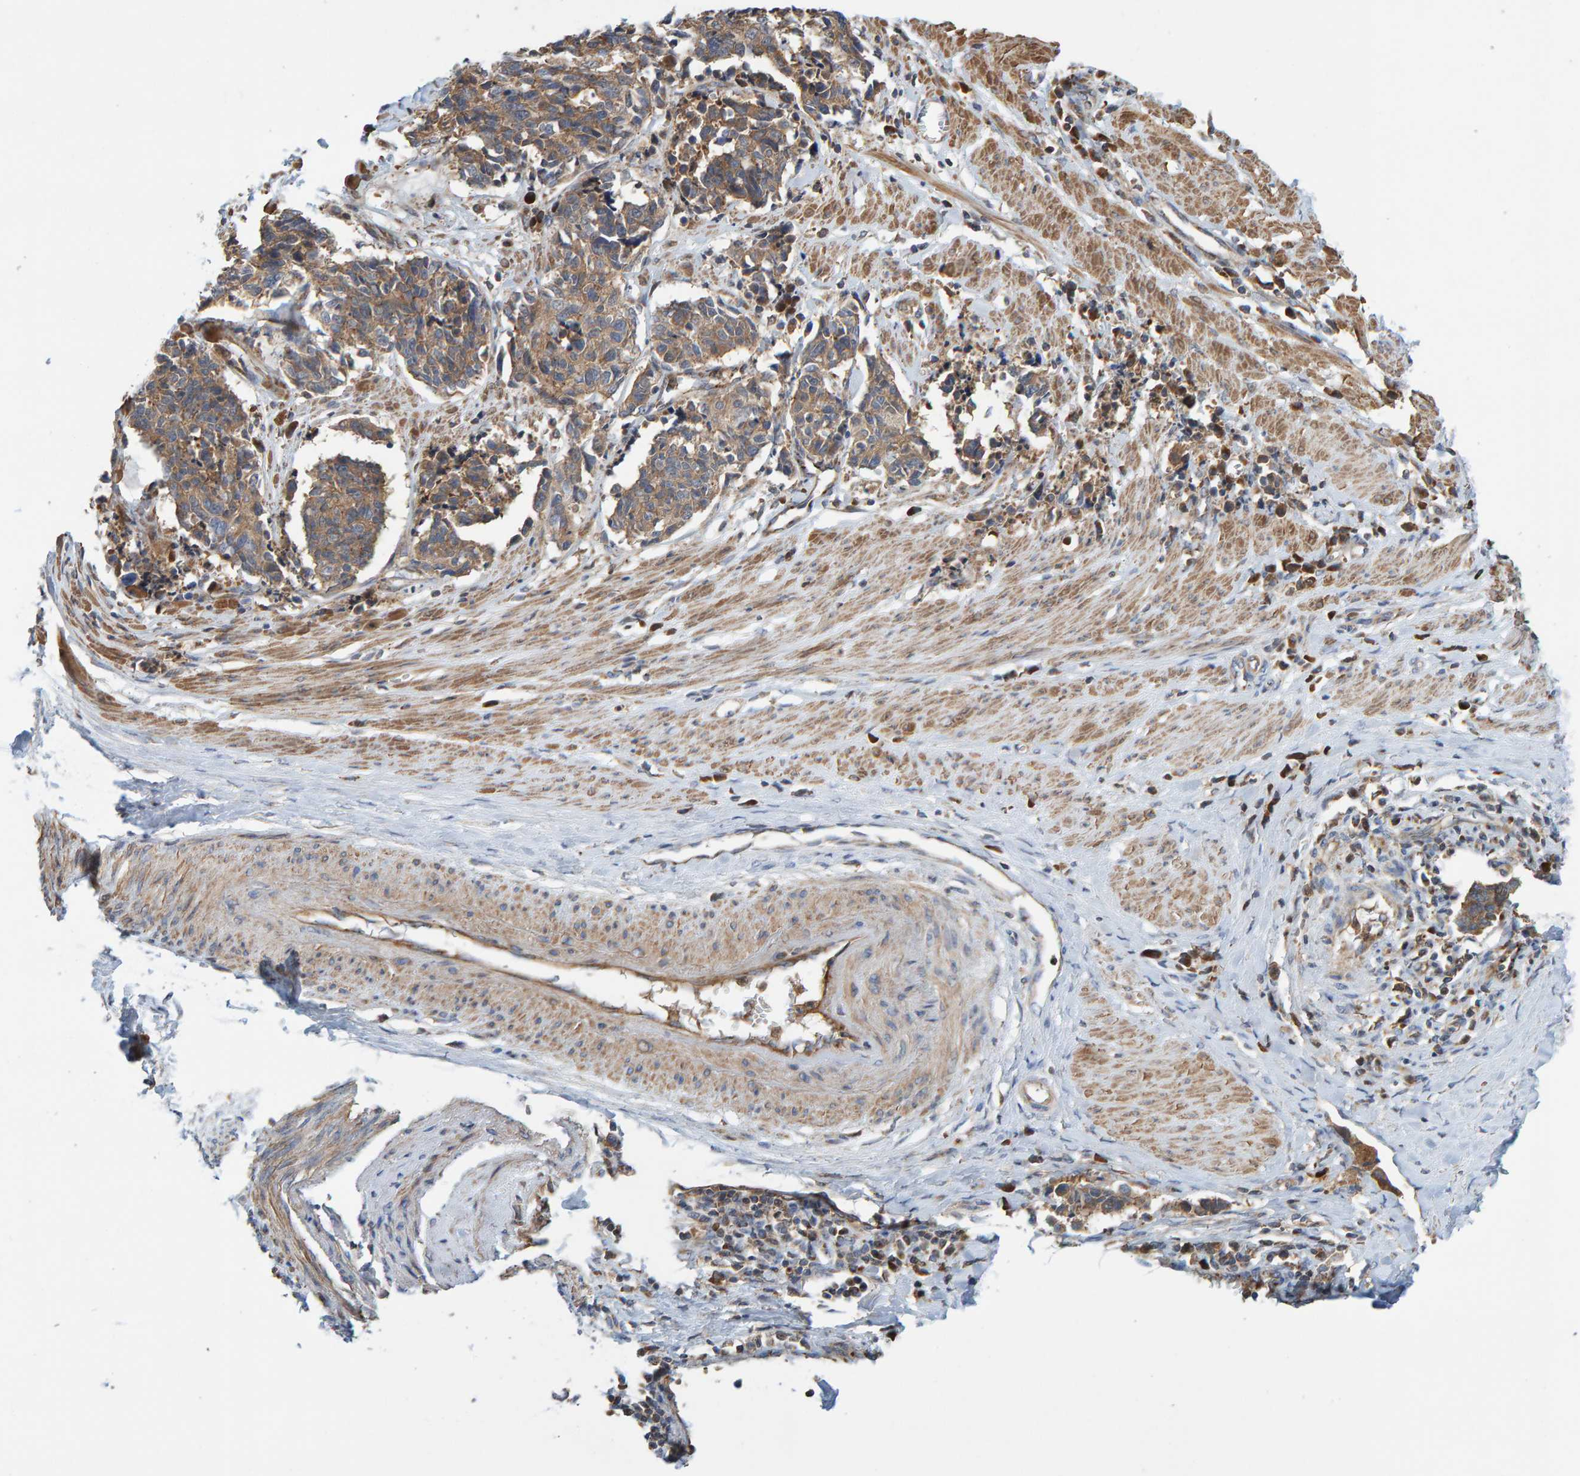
{"staining": {"intensity": "moderate", "quantity": ">75%", "location": "cytoplasmic/membranous"}, "tissue": "cervical cancer", "cell_type": "Tumor cells", "image_type": "cancer", "snomed": [{"axis": "morphology", "description": "Normal tissue, NOS"}, {"axis": "morphology", "description": "Squamous cell carcinoma, NOS"}, {"axis": "topography", "description": "Cervix"}], "caption": "Brown immunohistochemical staining in cervical cancer shows moderate cytoplasmic/membranous staining in approximately >75% of tumor cells.", "gene": "KIAA0753", "patient": {"sex": "female", "age": 35}}